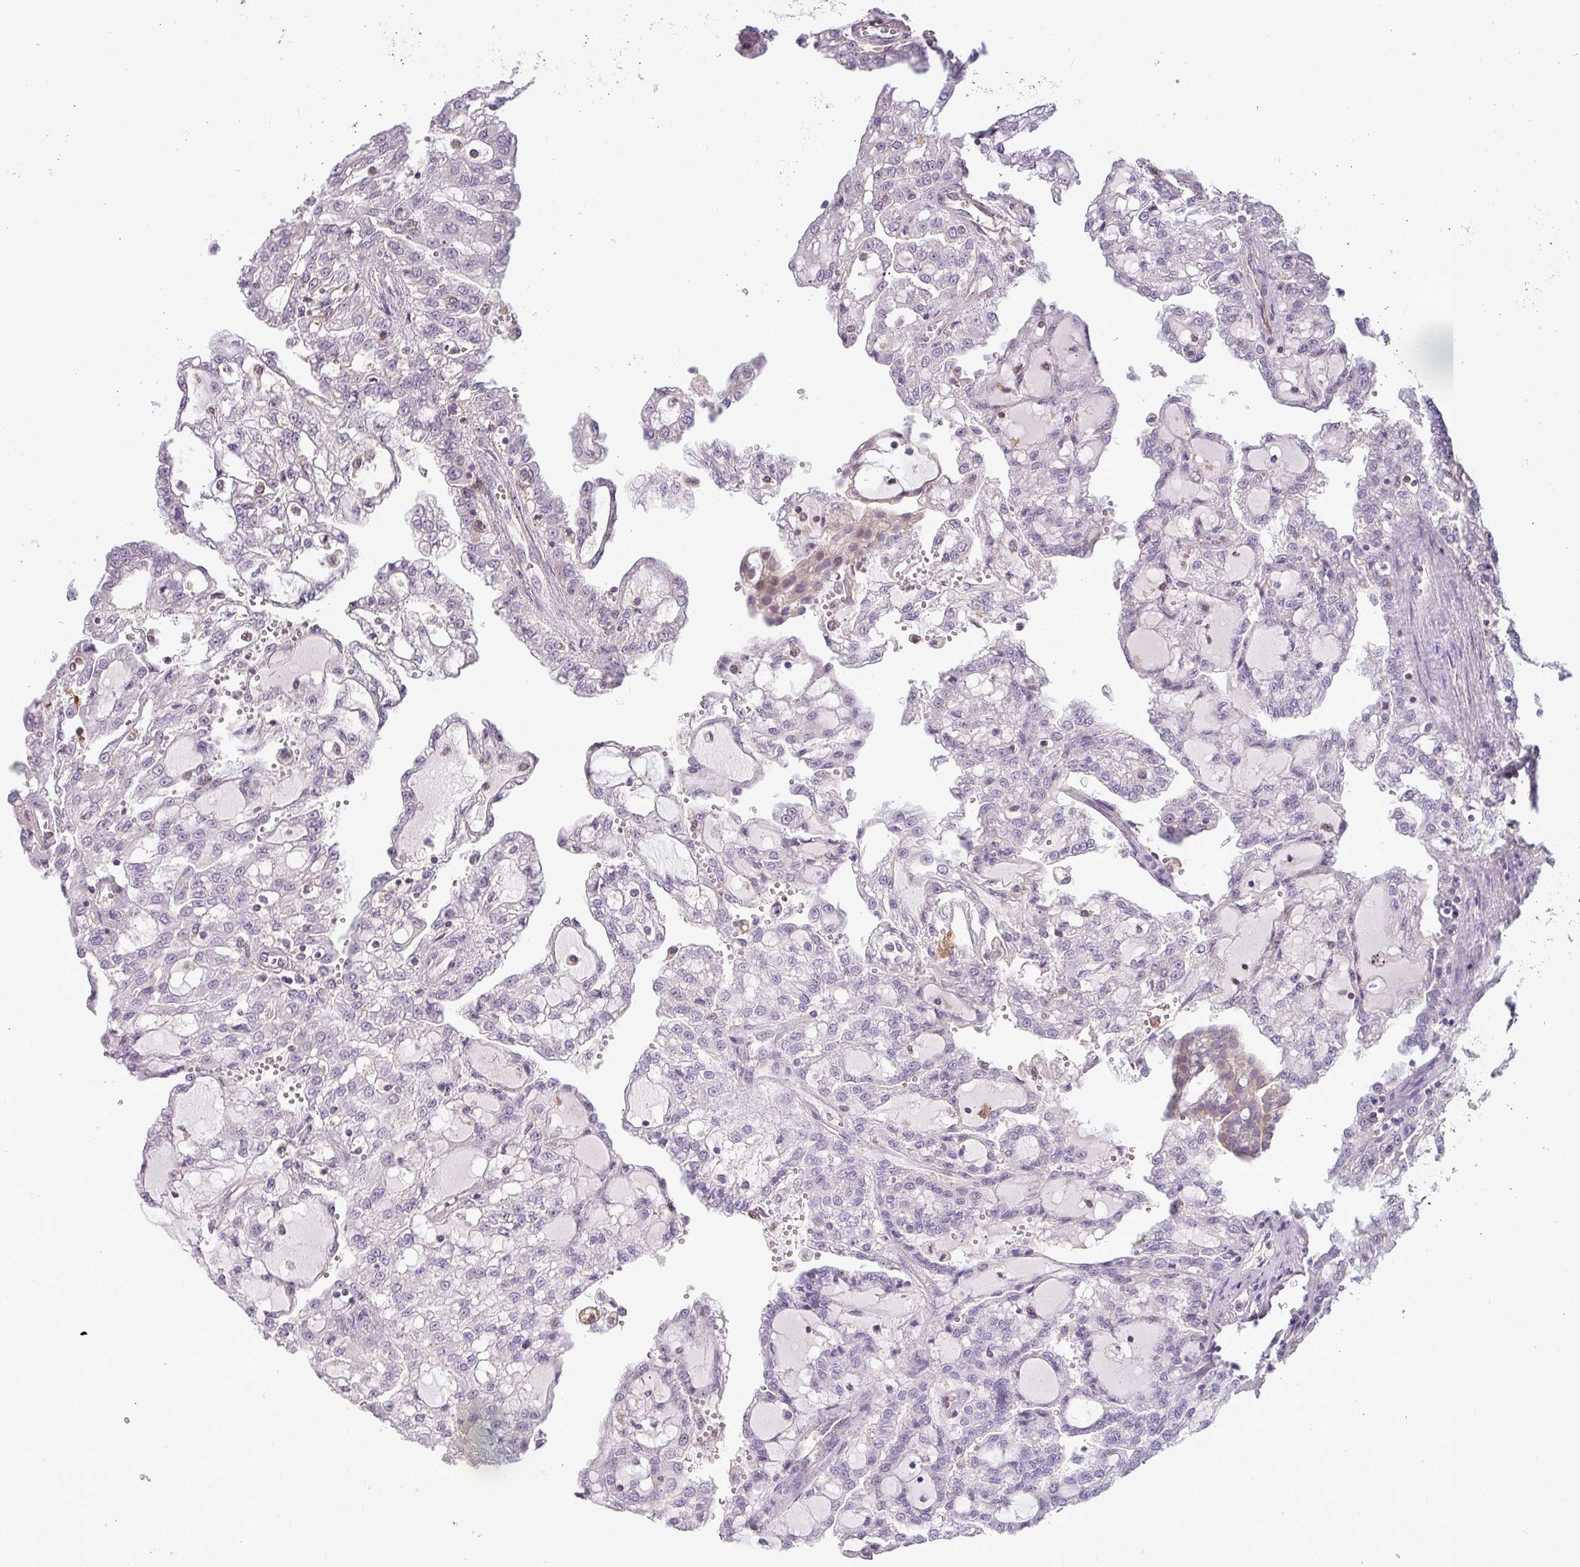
{"staining": {"intensity": "negative", "quantity": "none", "location": "none"}, "tissue": "renal cancer", "cell_type": "Tumor cells", "image_type": "cancer", "snomed": [{"axis": "morphology", "description": "Adenocarcinoma, NOS"}, {"axis": "topography", "description": "Kidney"}], "caption": "An immunohistochemistry (IHC) histopathology image of renal cancer is shown. There is no staining in tumor cells of renal cancer.", "gene": "ZNF835", "patient": {"sex": "male", "age": 63}}